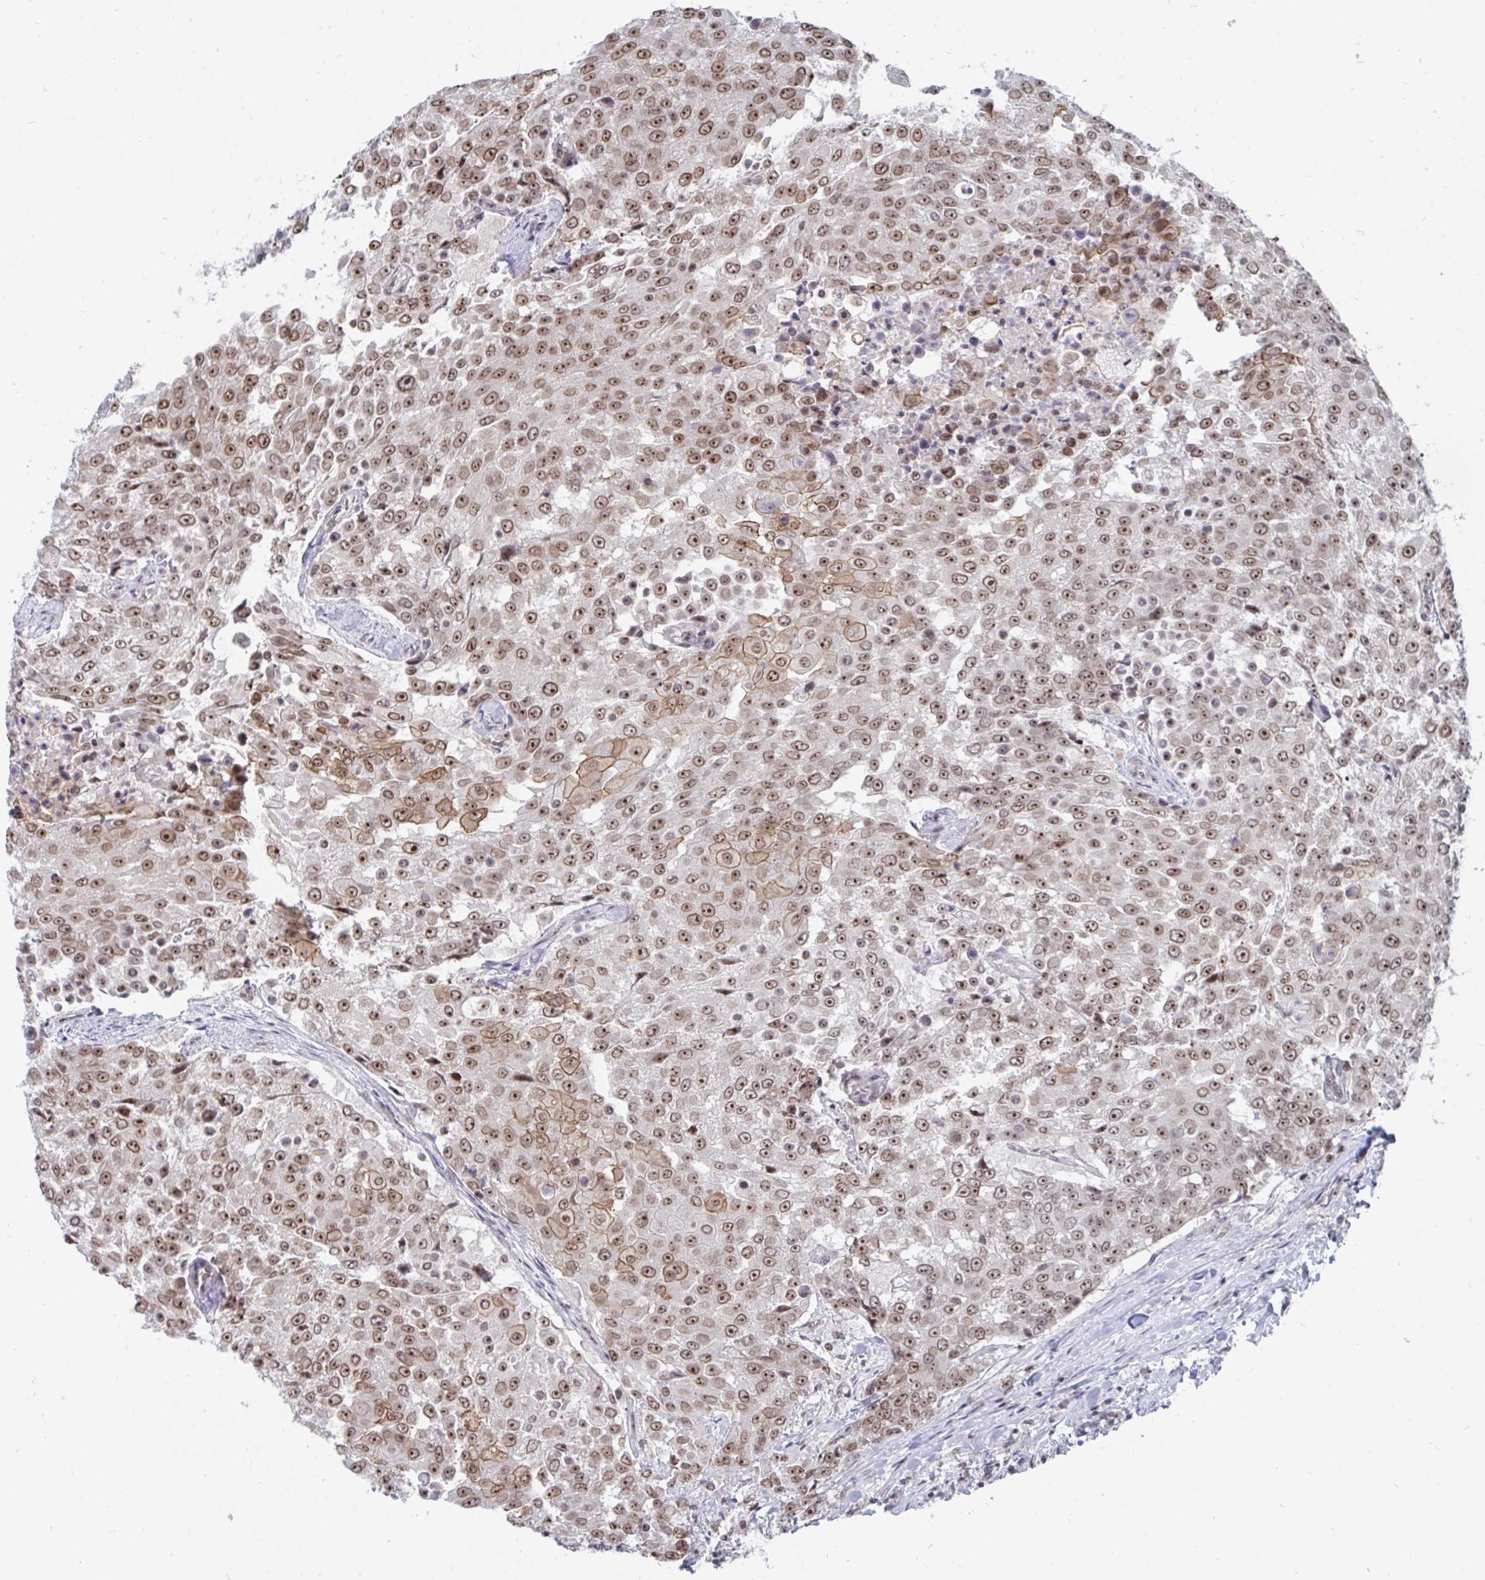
{"staining": {"intensity": "moderate", "quantity": ">75%", "location": "nuclear"}, "tissue": "urothelial cancer", "cell_type": "Tumor cells", "image_type": "cancer", "snomed": [{"axis": "morphology", "description": "Urothelial carcinoma, High grade"}, {"axis": "topography", "description": "Urinary bladder"}], "caption": "Human urothelial carcinoma (high-grade) stained with a protein marker exhibits moderate staining in tumor cells.", "gene": "TRIP12", "patient": {"sex": "female", "age": 63}}